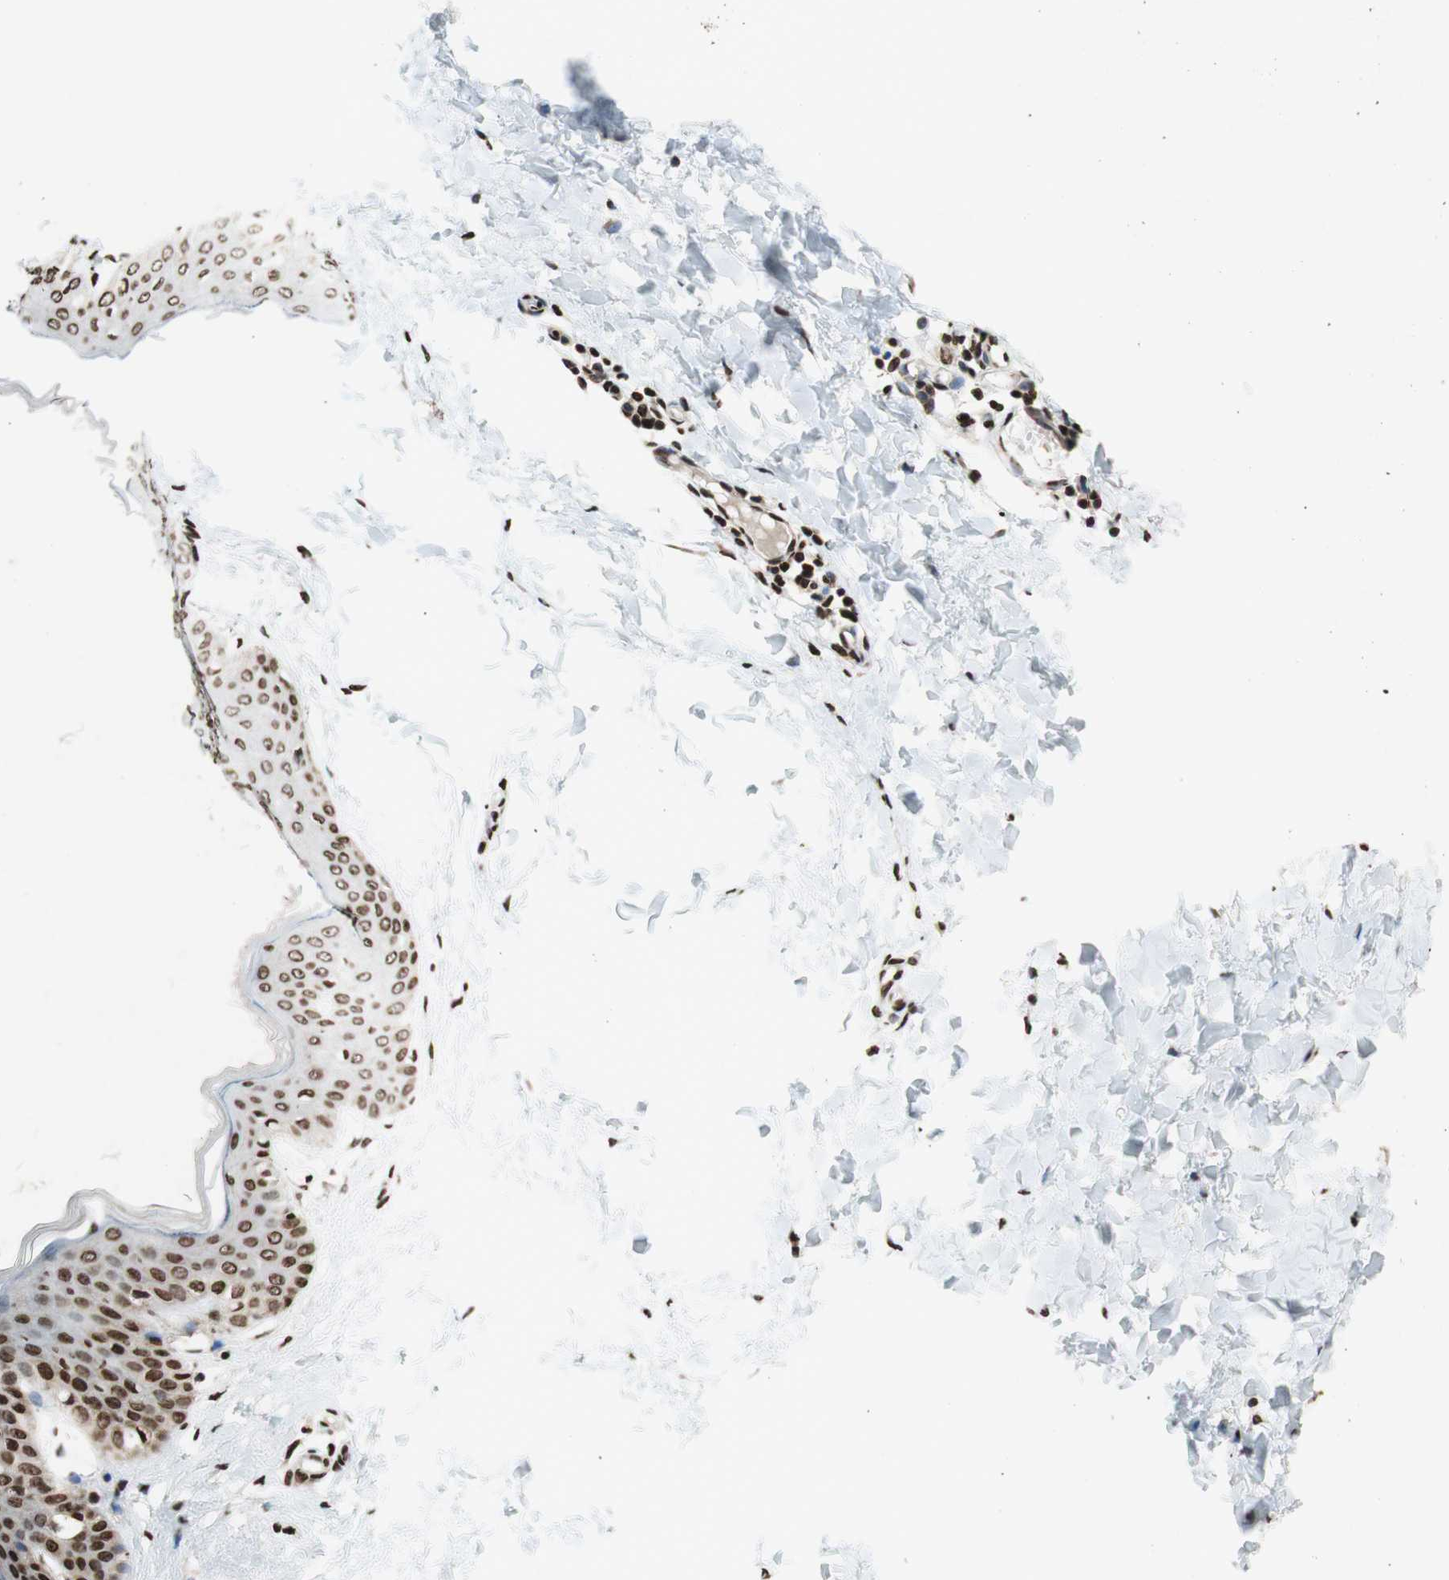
{"staining": {"intensity": "strong", "quantity": ">75%", "location": "nuclear"}, "tissue": "skin", "cell_type": "Fibroblasts", "image_type": "normal", "snomed": [{"axis": "morphology", "description": "Normal tissue, NOS"}, {"axis": "topography", "description": "Skin"}], "caption": "This micrograph demonstrates immunohistochemistry staining of benign human skin, with high strong nuclear staining in about >75% of fibroblasts.", "gene": "NCOA3", "patient": {"sex": "female", "age": 17}}